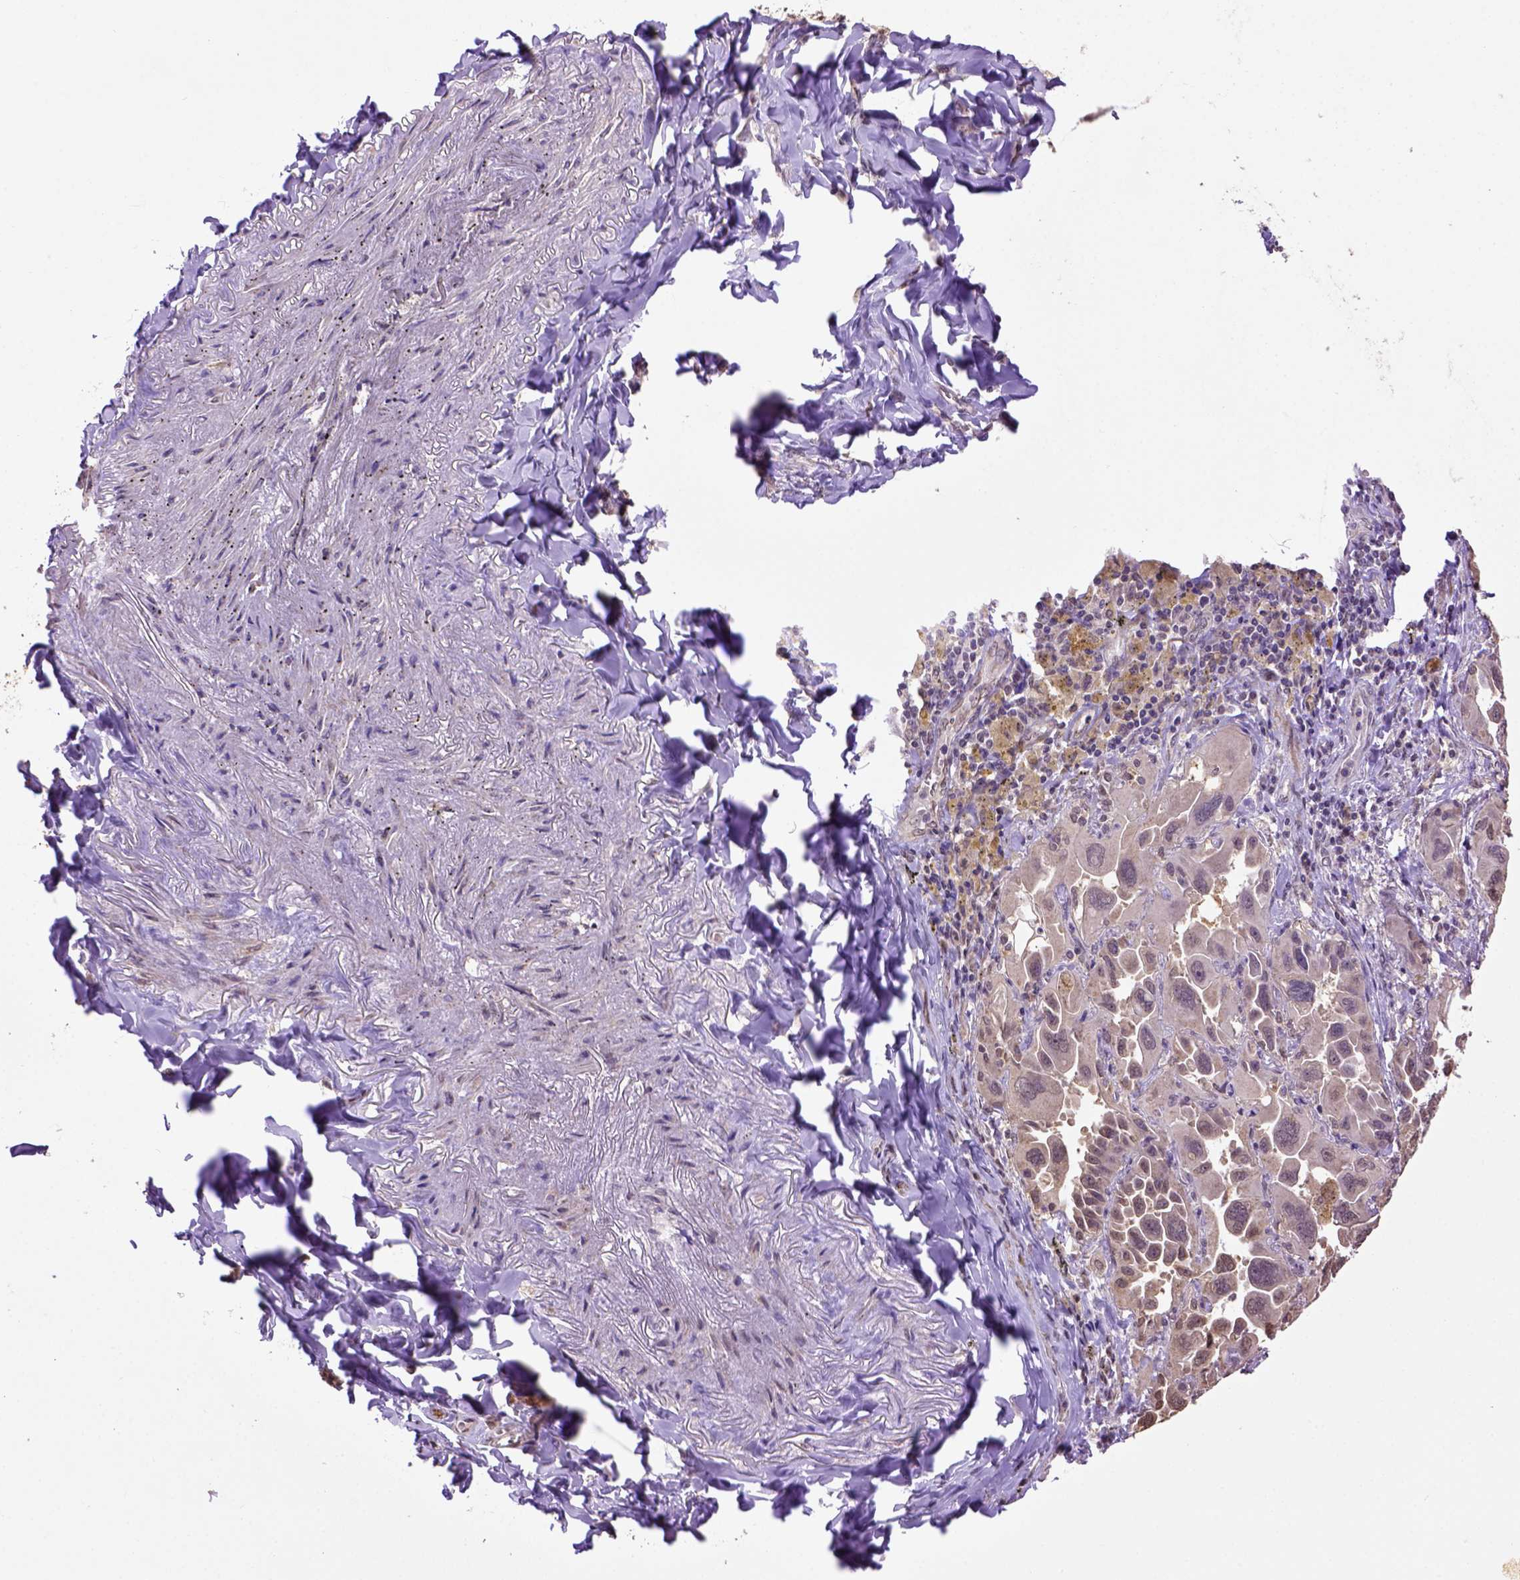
{"staining": {"intensity": "moderate", "quantity": "<25%", "location": "cytoplasmic/membranous"}, "tissue": "lung cancer", "cell_type": "Tumor cells", "image_type": "cancer", "snomed": [{"axis": "morphology", "description": "Adenocarcinoma, NOS"}, {"axis": "topography", "description": "Lung"}], "caption": "DAB immunohistochemical staining of lung cancer demonstrates moderate cytoplasmic/membranous protein staining in about <25% of tumor cells. (DAB (3,3'-diaminobenzidine) IHC with brightfield microscopy, high magnification).", "gene": "WDR17", "patient": {"sex": "male", "age": 64}}